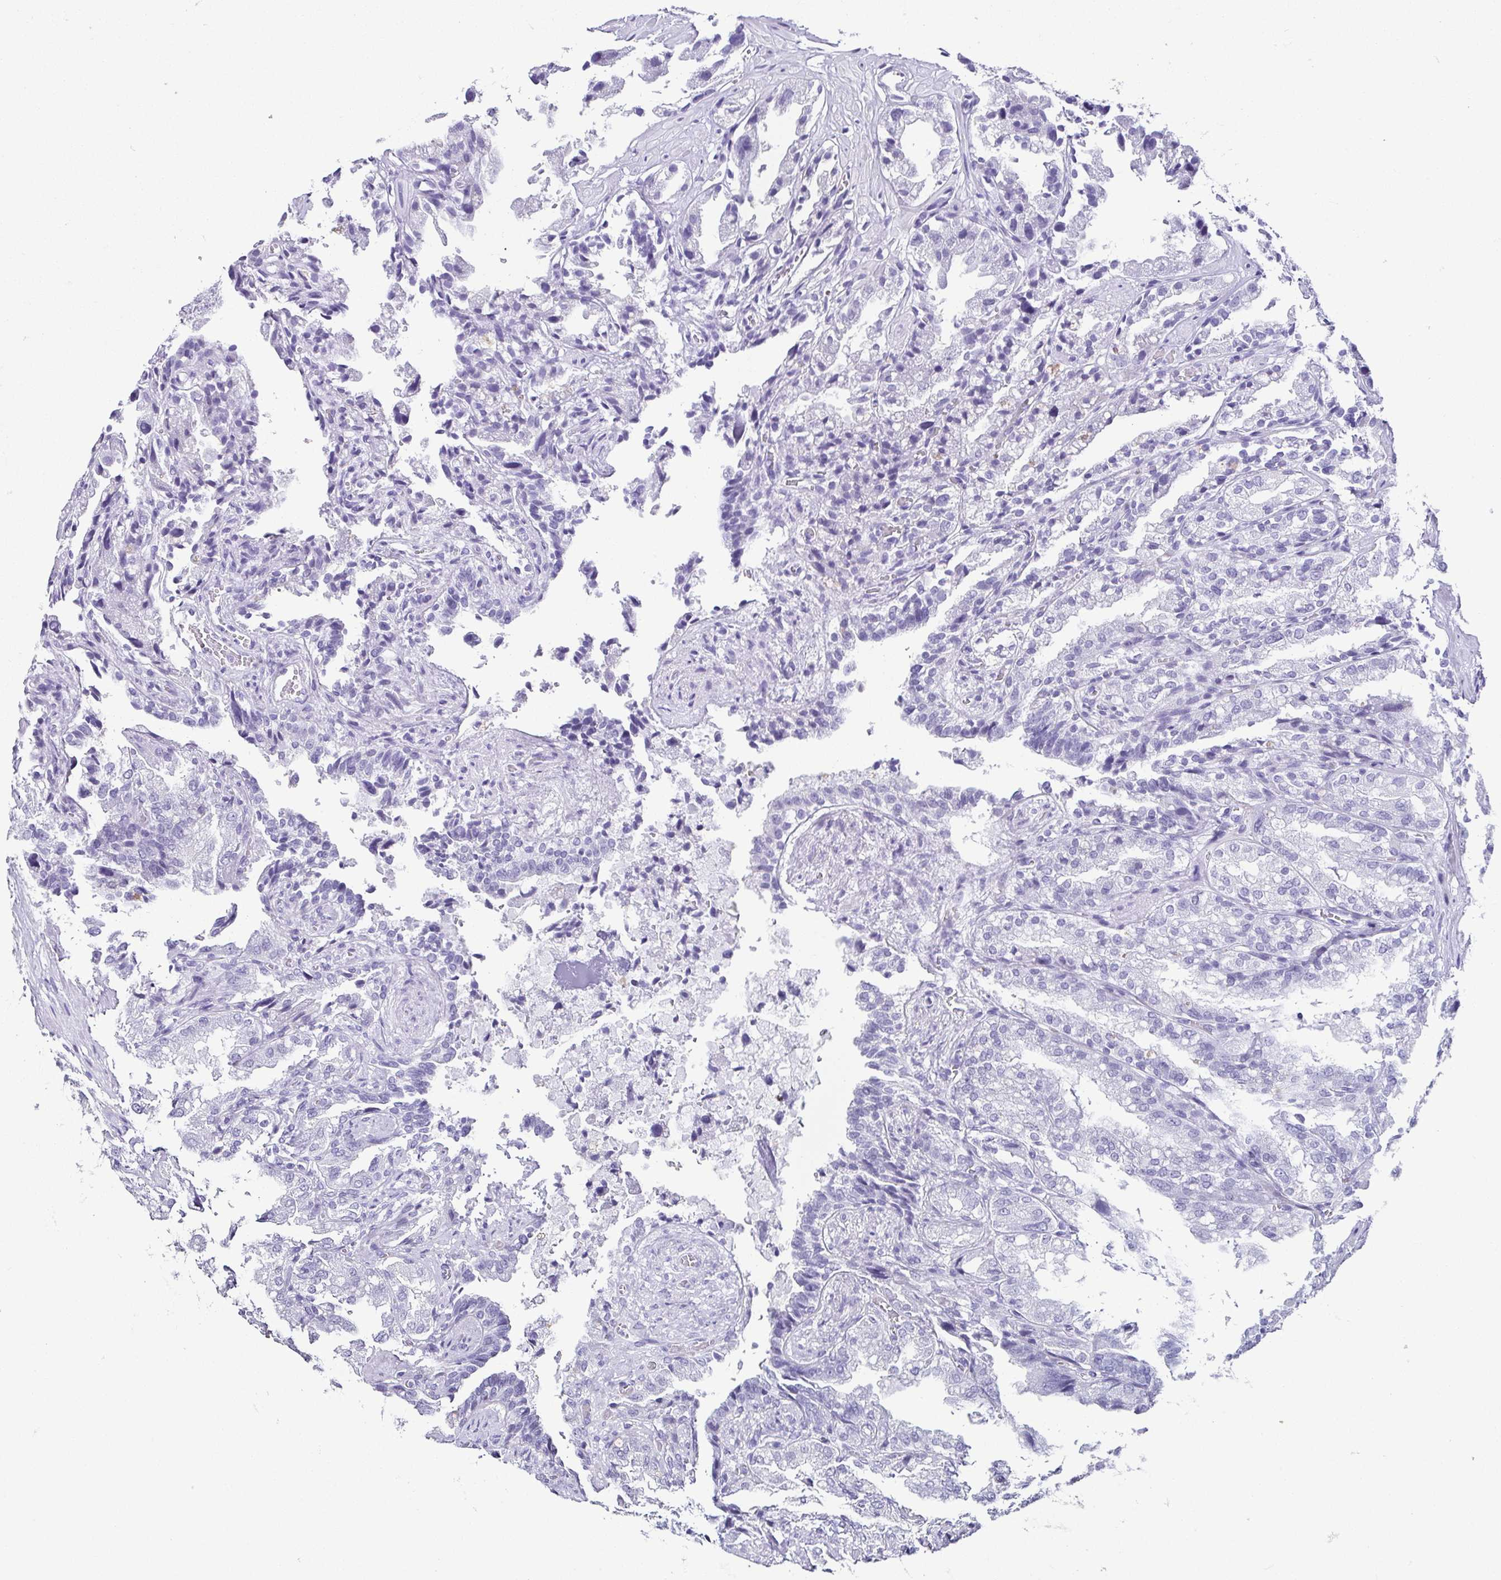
{"staining": {"intensity": "negative", "quantity": "none", "location": "none"}, "tissue": "seminal vesicle", "cell_type": "Glandular cells", "image_type": "normal", "snomed": [{"axis": "morphology", "description": "Normal tissue, NOS"}, {"axis": "topography", "description": "Seminal veicle"}], "caption": "A histopathology image of seminal vesicle stained for a protein demonstrates no brown staining in glandular cells. Nuclei are stained in blue.", "gene": "ESX1", "patient": {"sex": "male", "age": 57}}